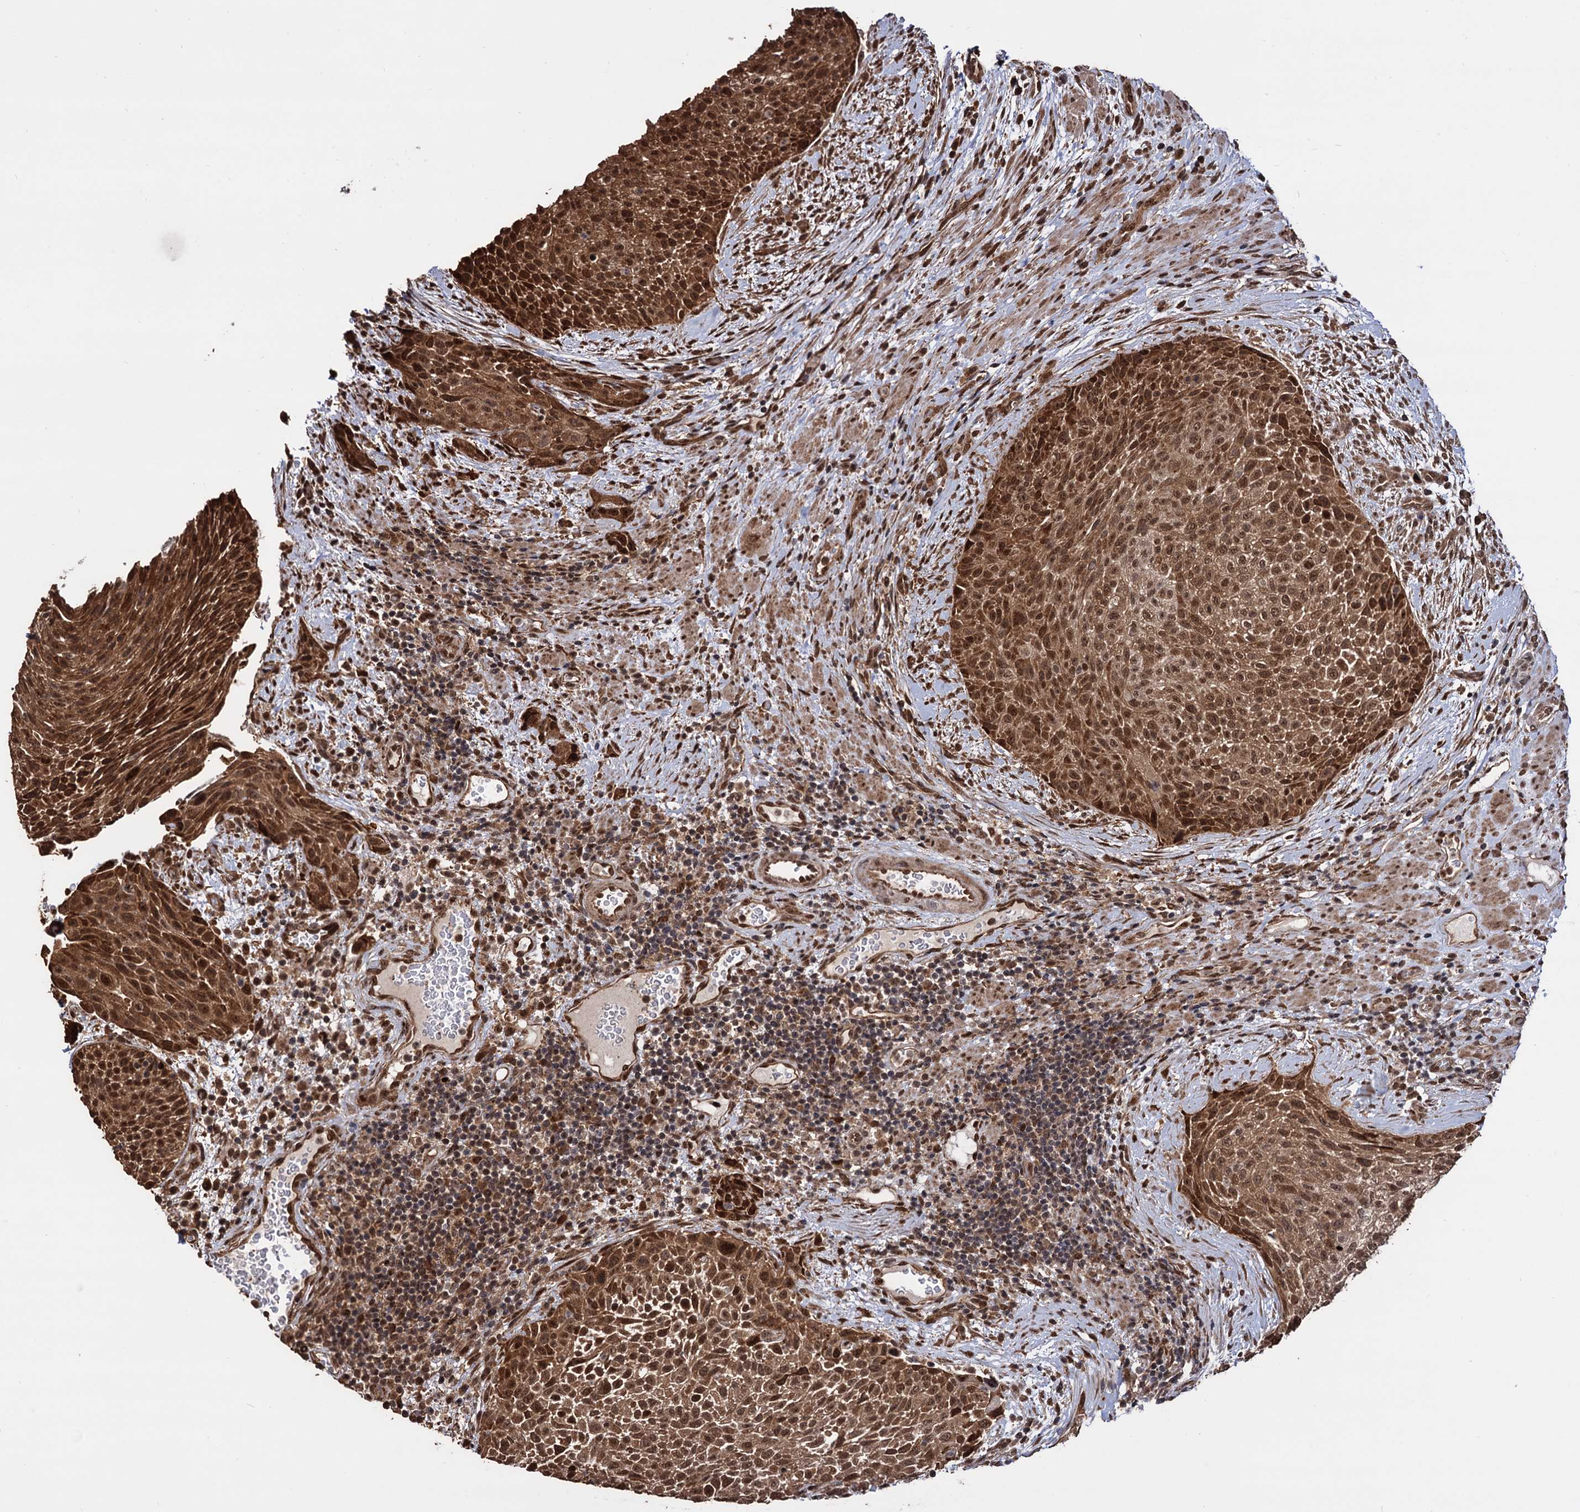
{"staining": {"intensity": "strong", "quantity": ">75%", "location": "cytoplasmic/membranous,nuclear"}, "tissue": "urothelial cancer", "cell_type": "Tumor cells", "image_type": "cancer", "snomed": [{"axis": "morphology", "description": "Normal tissue, NOS"}, {"axis": "morphology", "description": "Urothelial carcinoma, NOS"}, {"axis": "topography", "description": "Urinary bladder"}, {"axis": "topography", "description": "Peripheral nerve tissue"}], "caption": "Urothelial cancer tissue displays strong cytoplasmic/membranous and nuclear positivity in approximately >75% of tumor cells The protein is stained brown, and the nuclei are stained in blue (DAB IHC with brightfield microscopy, high magnification).", "gene": "PIGB", "patient": {"sex": "male", "age": 35}}